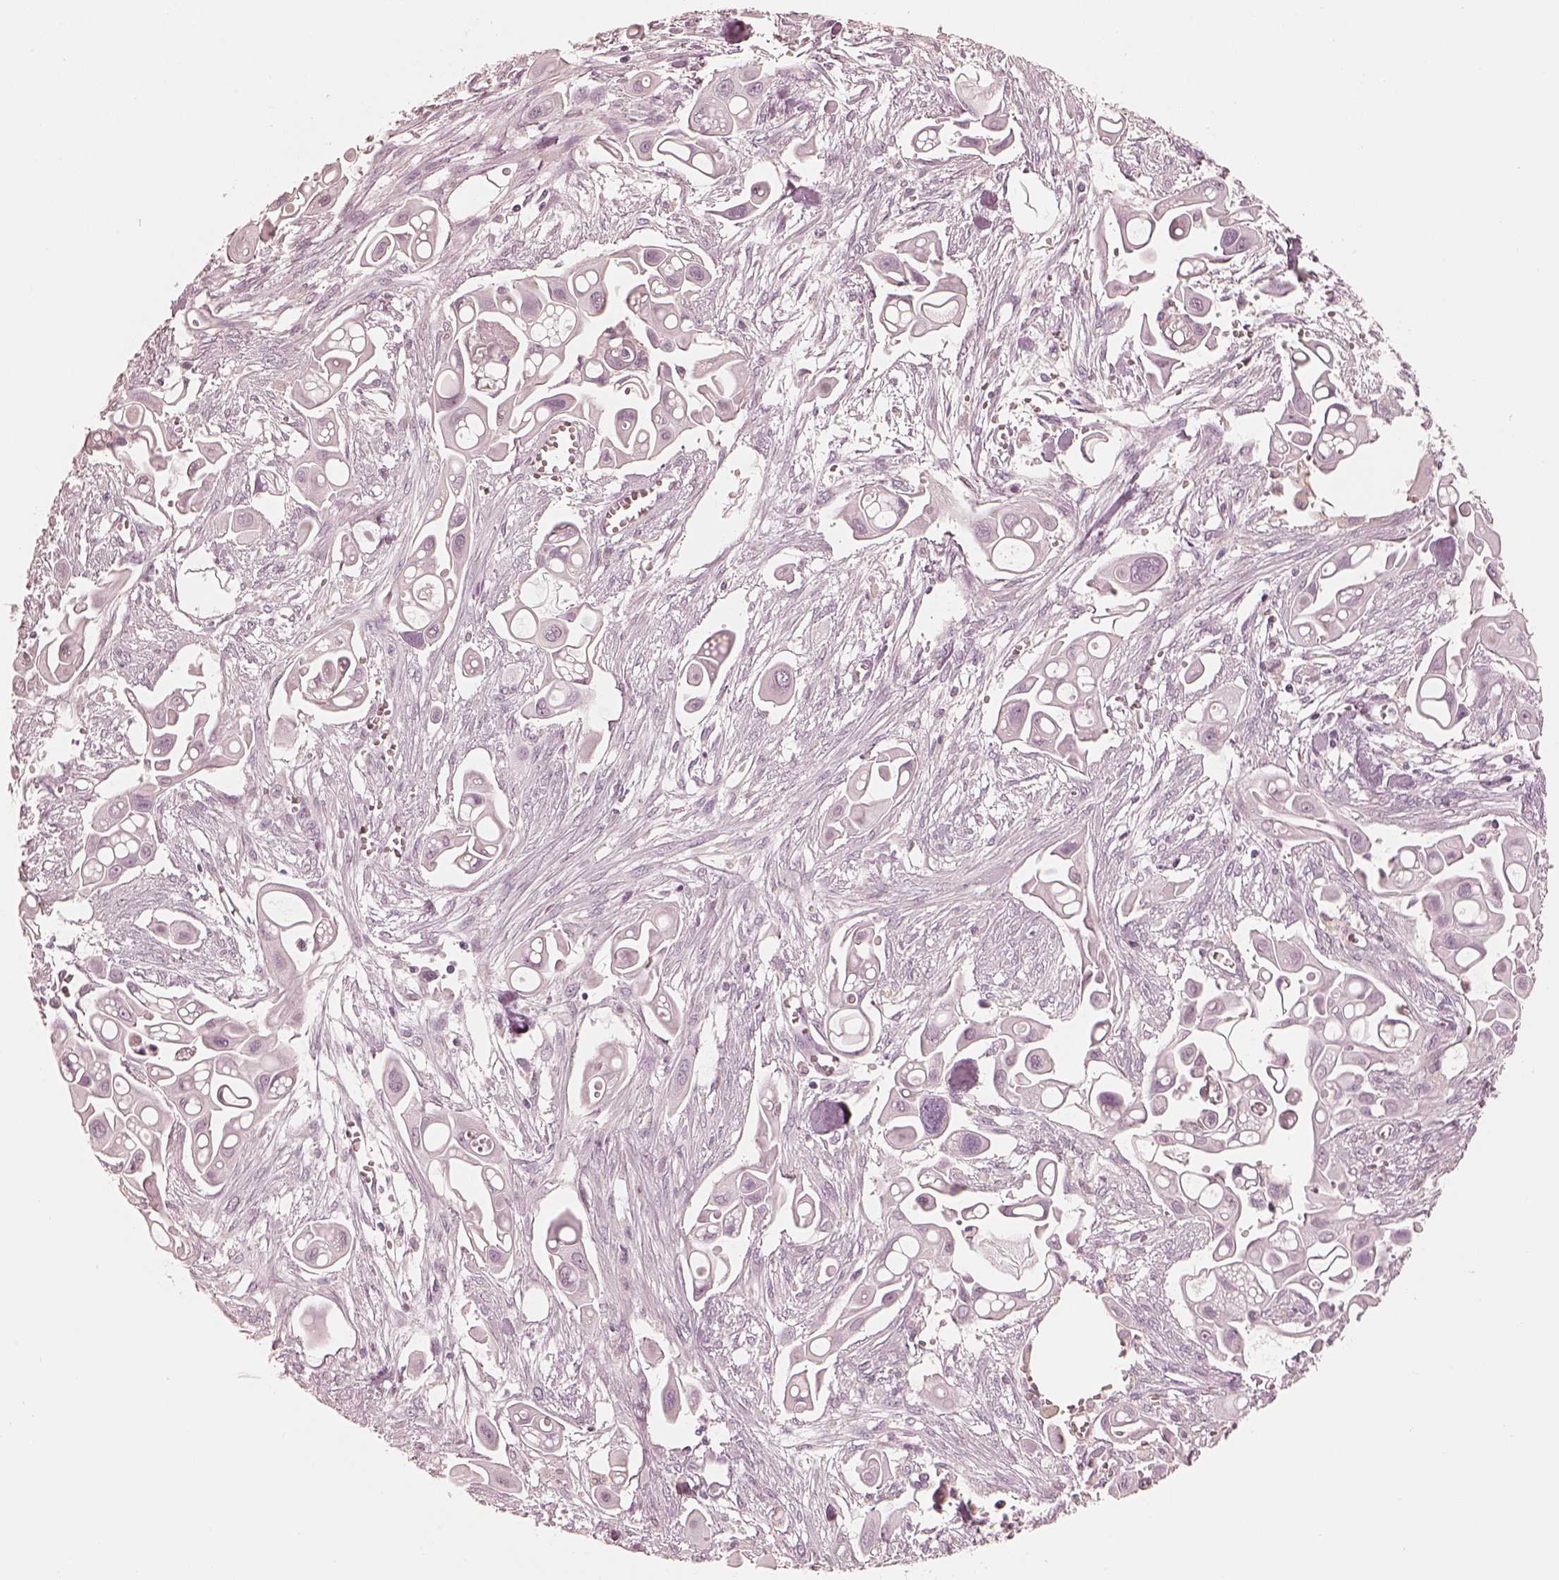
{"staining": {"intensity": "negative", "quantity": "none", "location": "none"}, "tissue": "pancreatic cancer", "cell_type": "Tumor cells", "image_type": "cancer", "snomed": [{"axis": "morphology", "description": "Adenocarcinoma, NOS"}, {"axis": "topography", "description": "Pancreas"}], "caption": "IHC photomicrograph of adenocarcinoma (pancreatic) stained for a protein (brown), which shows no expression in tumor cells.", "gene": "CALR3", "patient": {"sex": "male", "age": 50}}